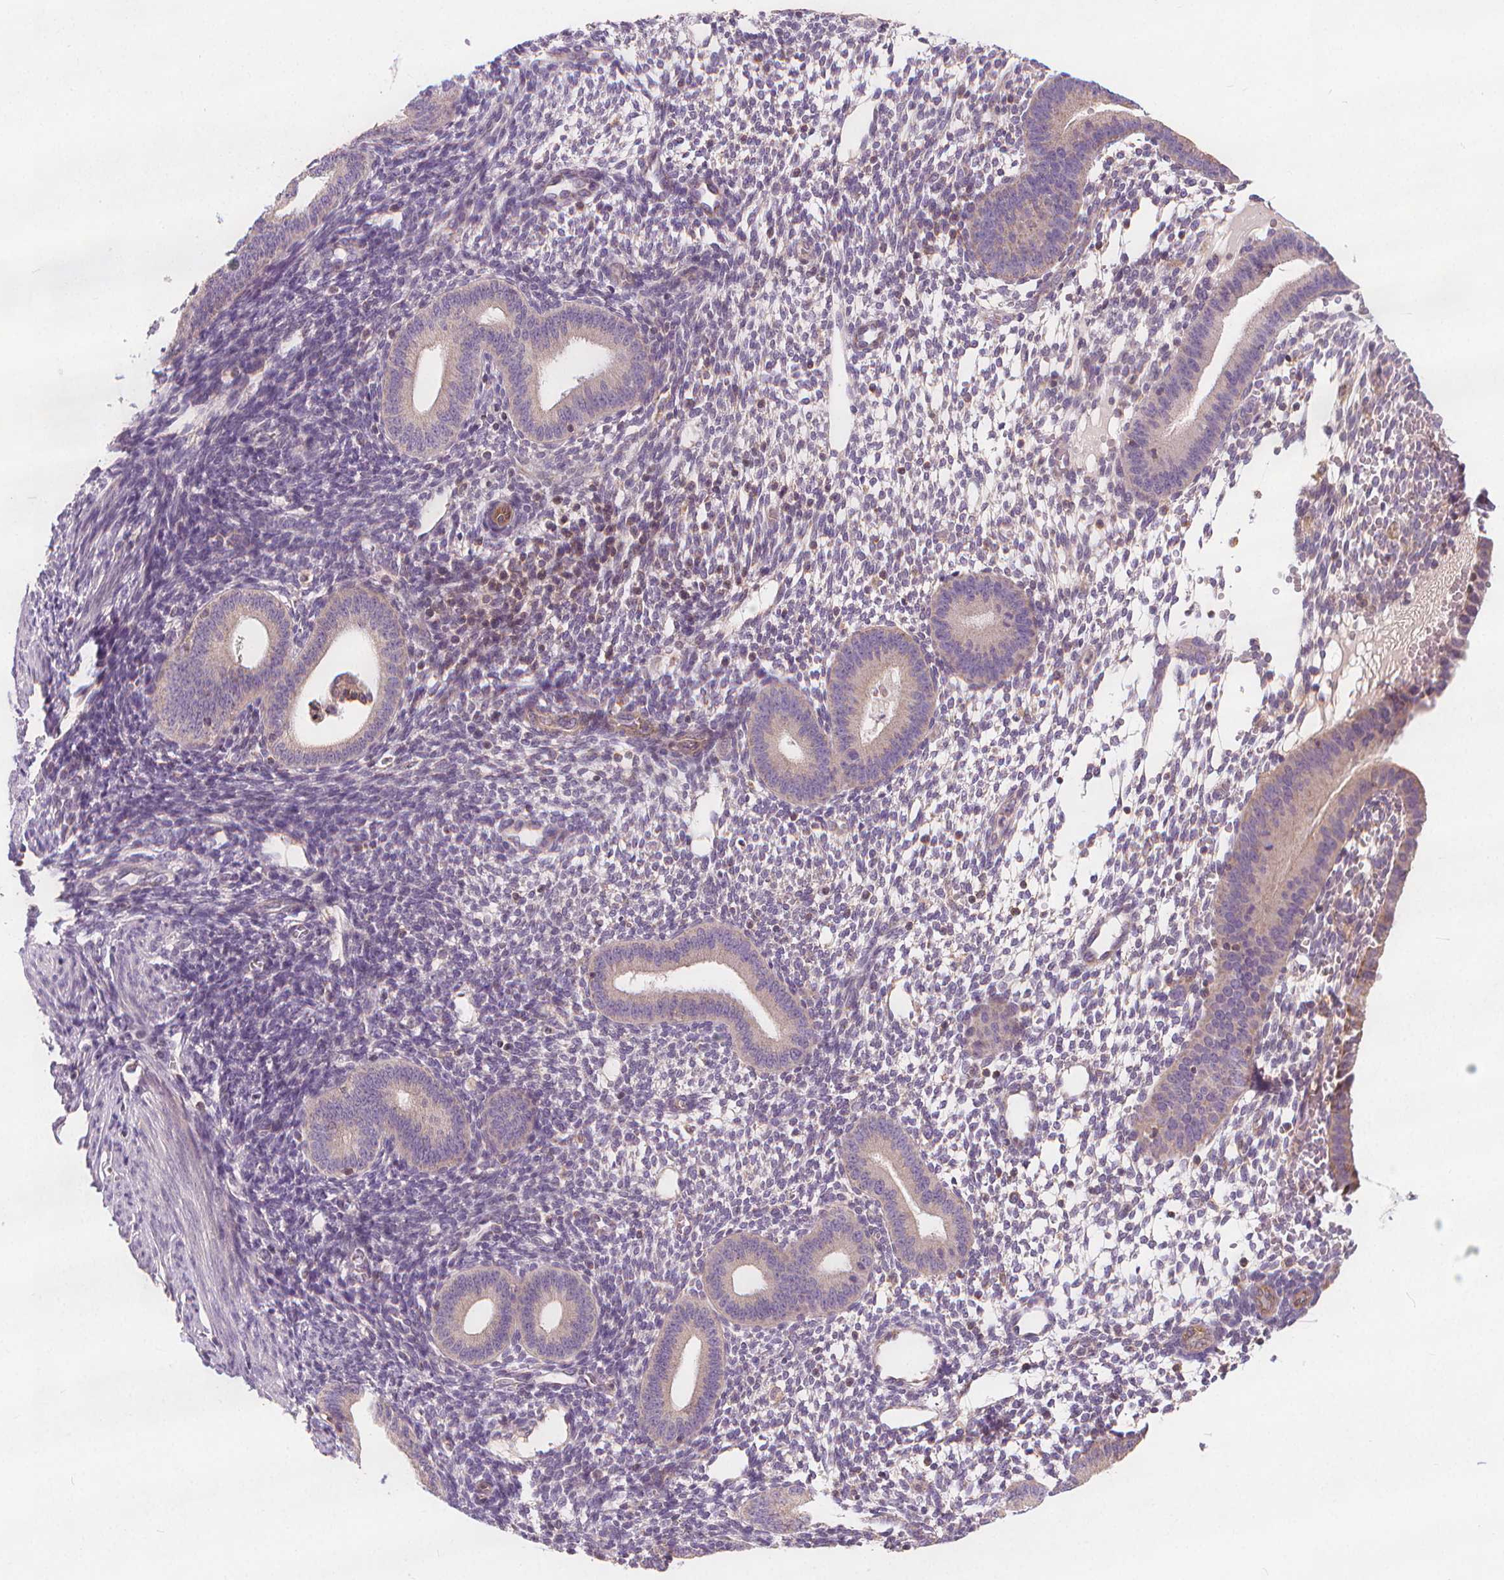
{"staining": {"intensity": "negative", "quantity": "none", "location": "none"}, "tissue": "endometrium", "cell_type": "Cells in endometrial stroma", "image_type": "normal", "snomed": [{"axis": "morphology", "description": "Normal tissue, NOS"}, {"axis": "topography", "description": "Endometrium"}], "caption": "Immunohistochemistry (IHC) of normal endometrium displays no expression in cells in endometrial stroma.", "gene": "RAB20", "patient": {"sex": "female", "age": 40}}